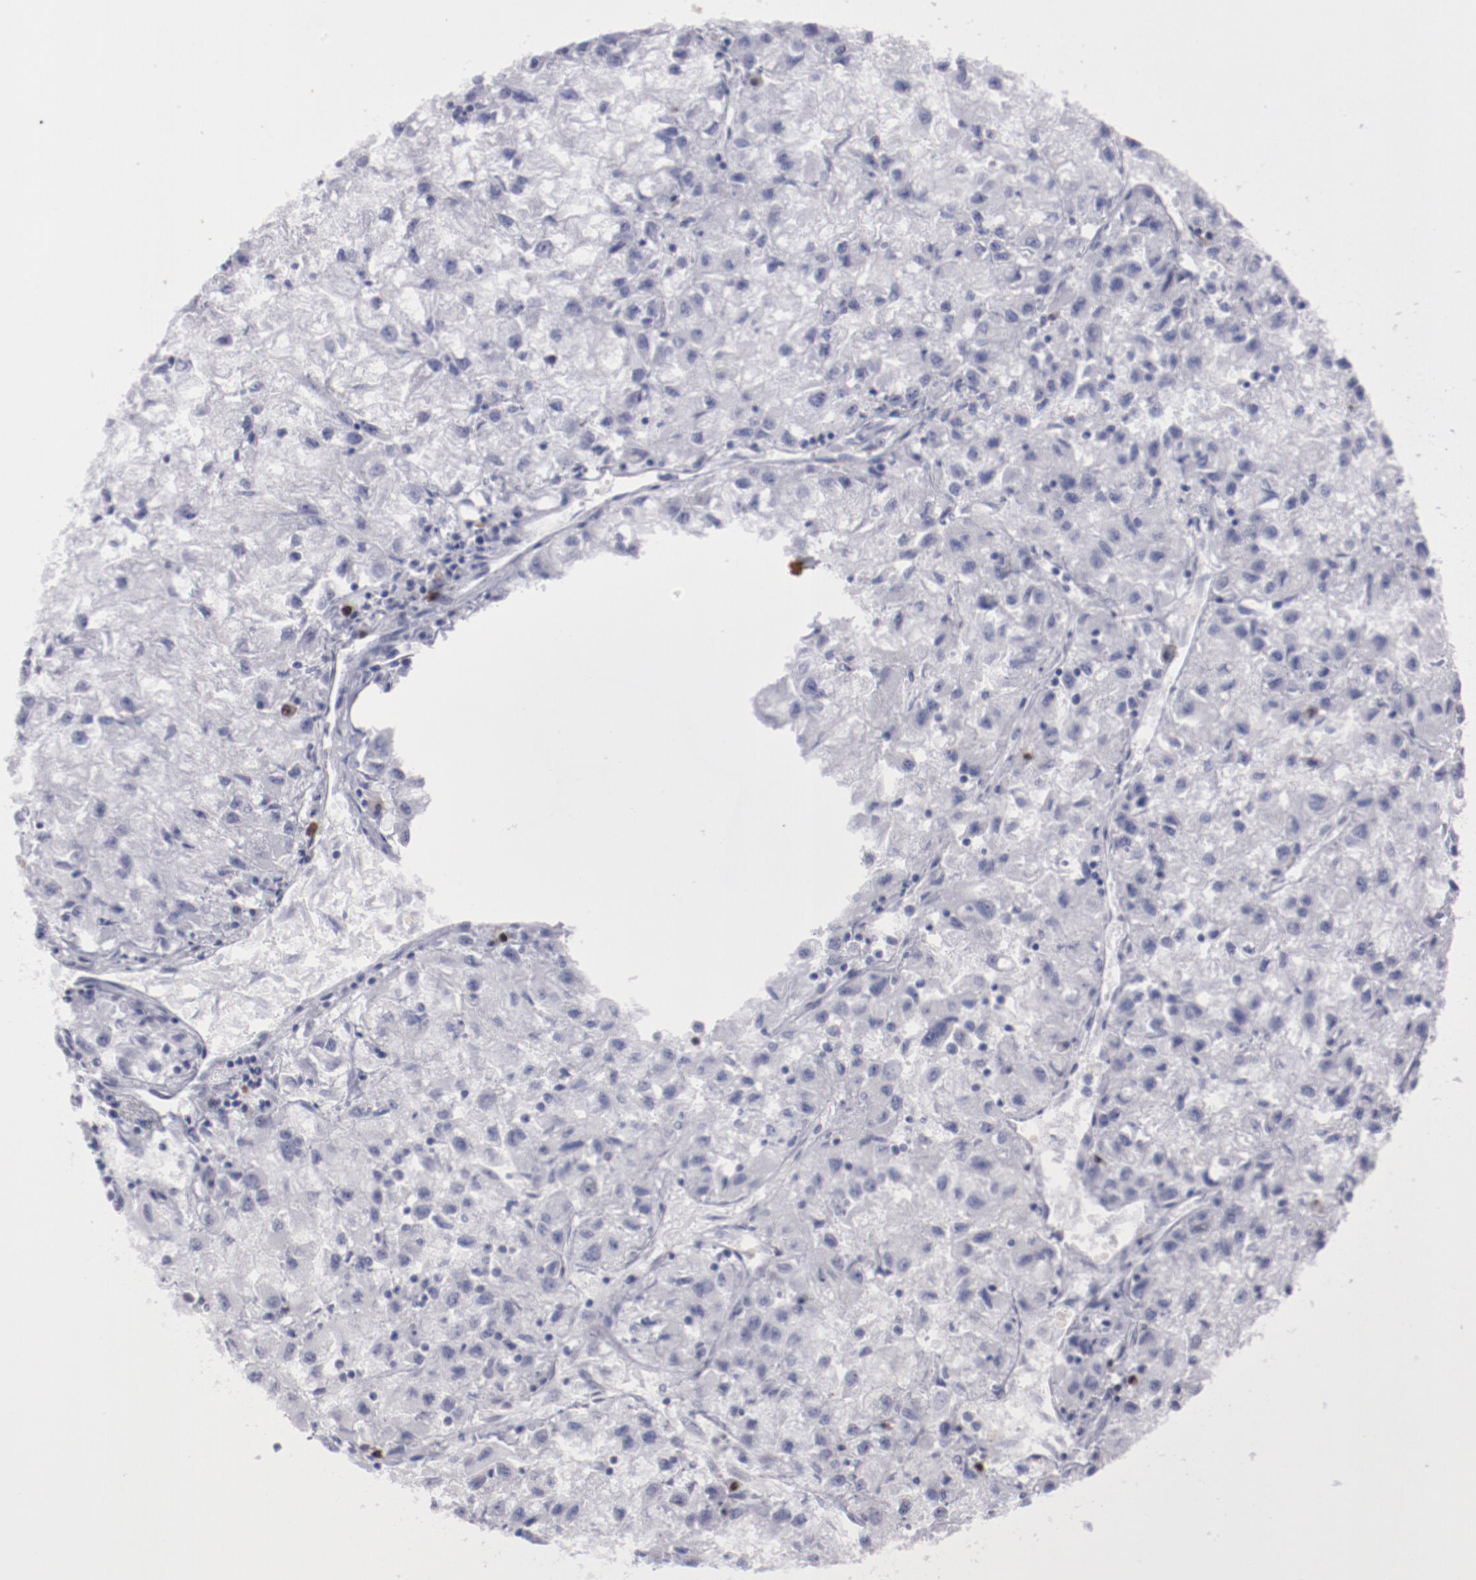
{"staining": {"intensity": "negative", "quantity": "none", "location": "none"}, "tissue": "renal cancer", "cell_type": "Tumor cells", "image_type": "cancer", "snomed": [{"axis": "morphology", "description": "Adenocarcinoma, NOS"}, {"axis": "topography", "description": "Kidney"}], "caption": "Renal cancer (adenocarcinoma) stained for a protein using IHC reveals no expression tumor cells.", "gene": "IRF4", "patient": {"sex": "male", "age": 59}}